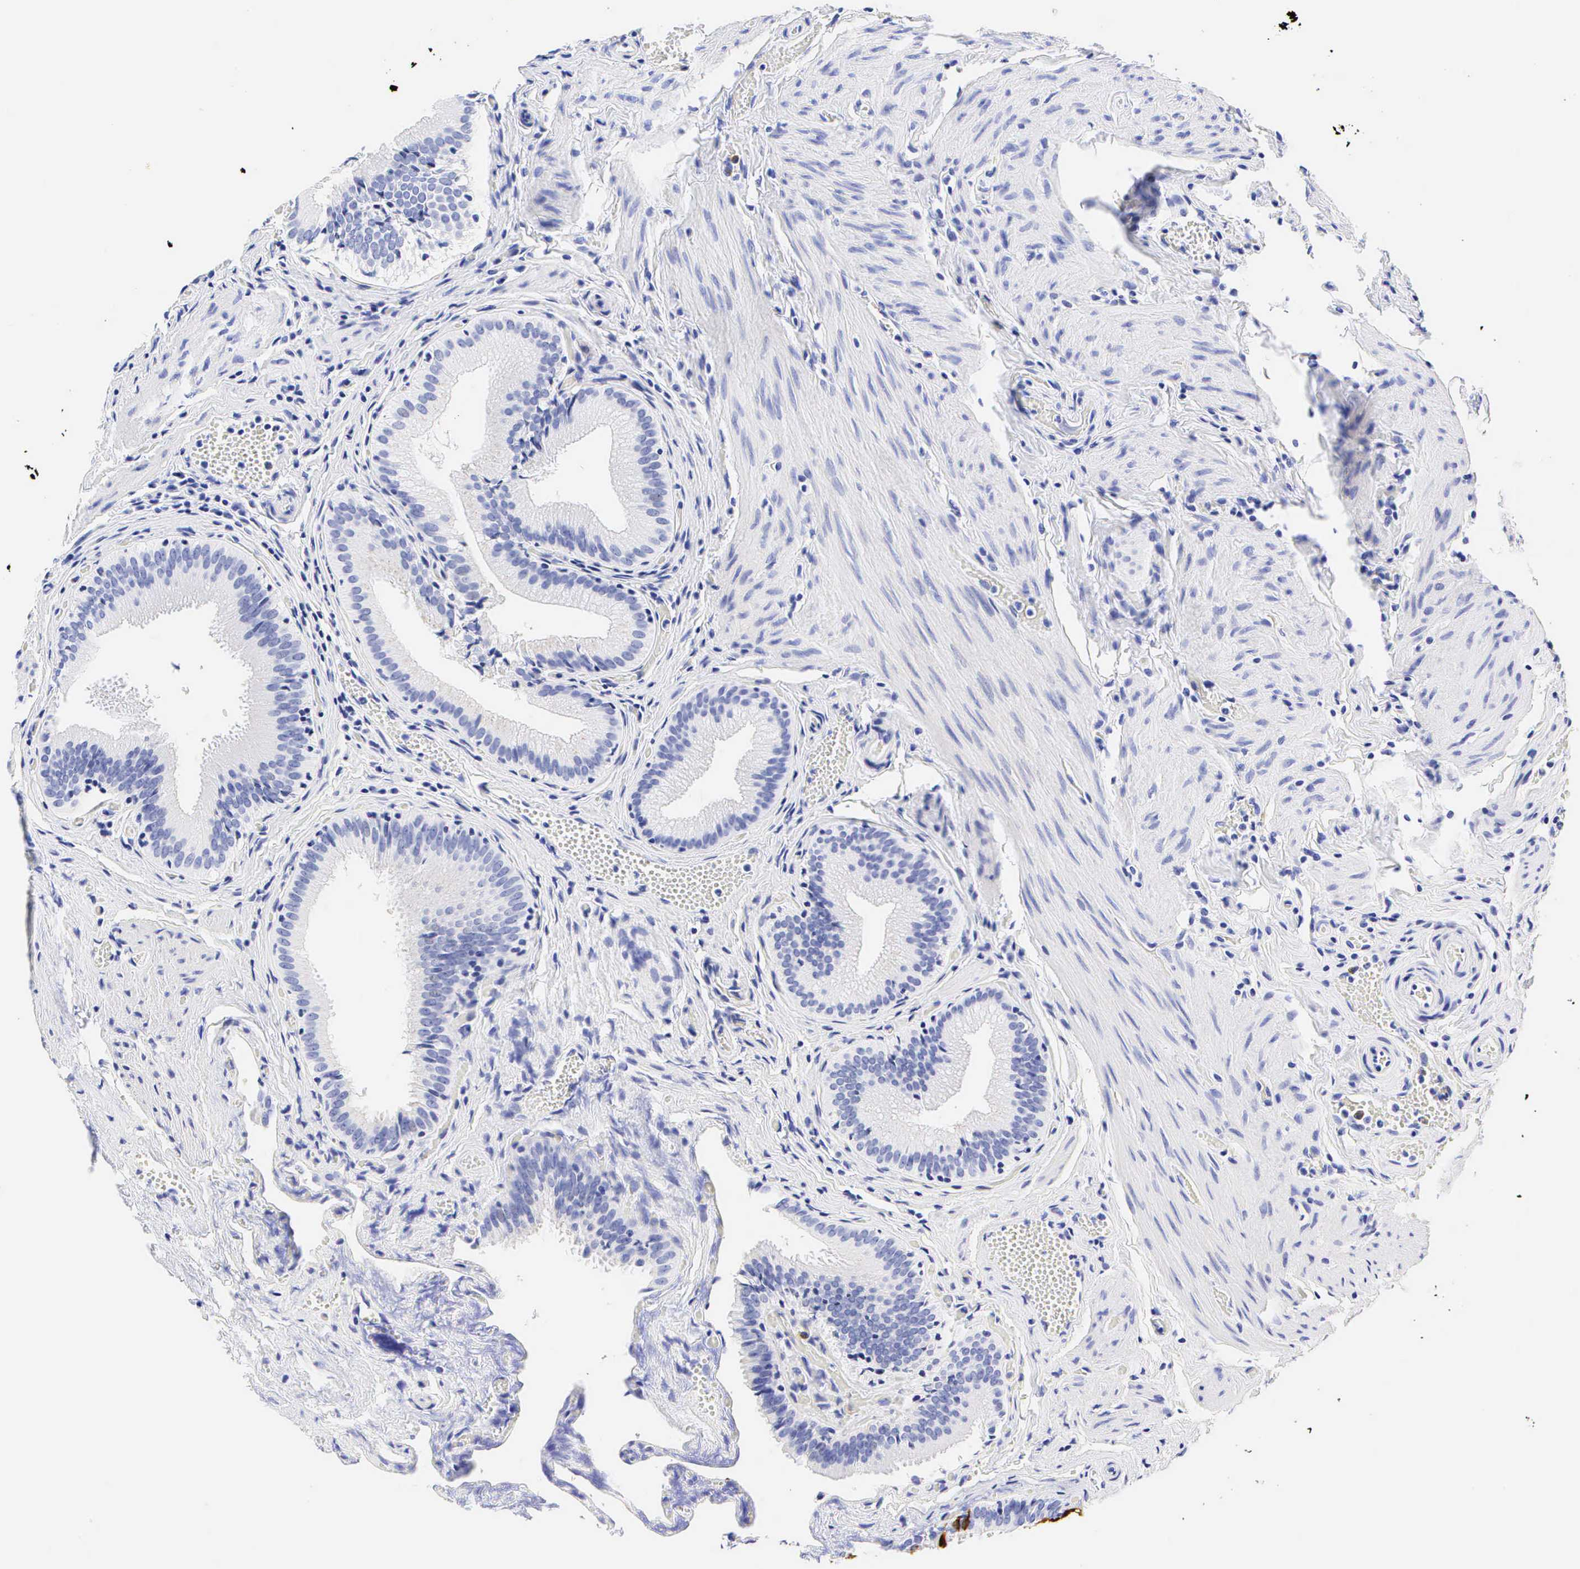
{"staining": {"intensity": "negative", "quantity": "none", "location": "none"}, "tissue": "gallbladder", "cell_type": "Glandular cells", "image_type": "normal", "snomed": [{"axis": "morphology", "description": "Normal tissue, NOS"}, {"axis": "topography", "description": "Gallbladder"}], "caption": "IHC micrograph of unremarkable gallbladder stained for a protein (brown), which exhibits no positivity in glandular cells.", "gene": "KRT20", "patient": {"sex": "female", "age": 44}}